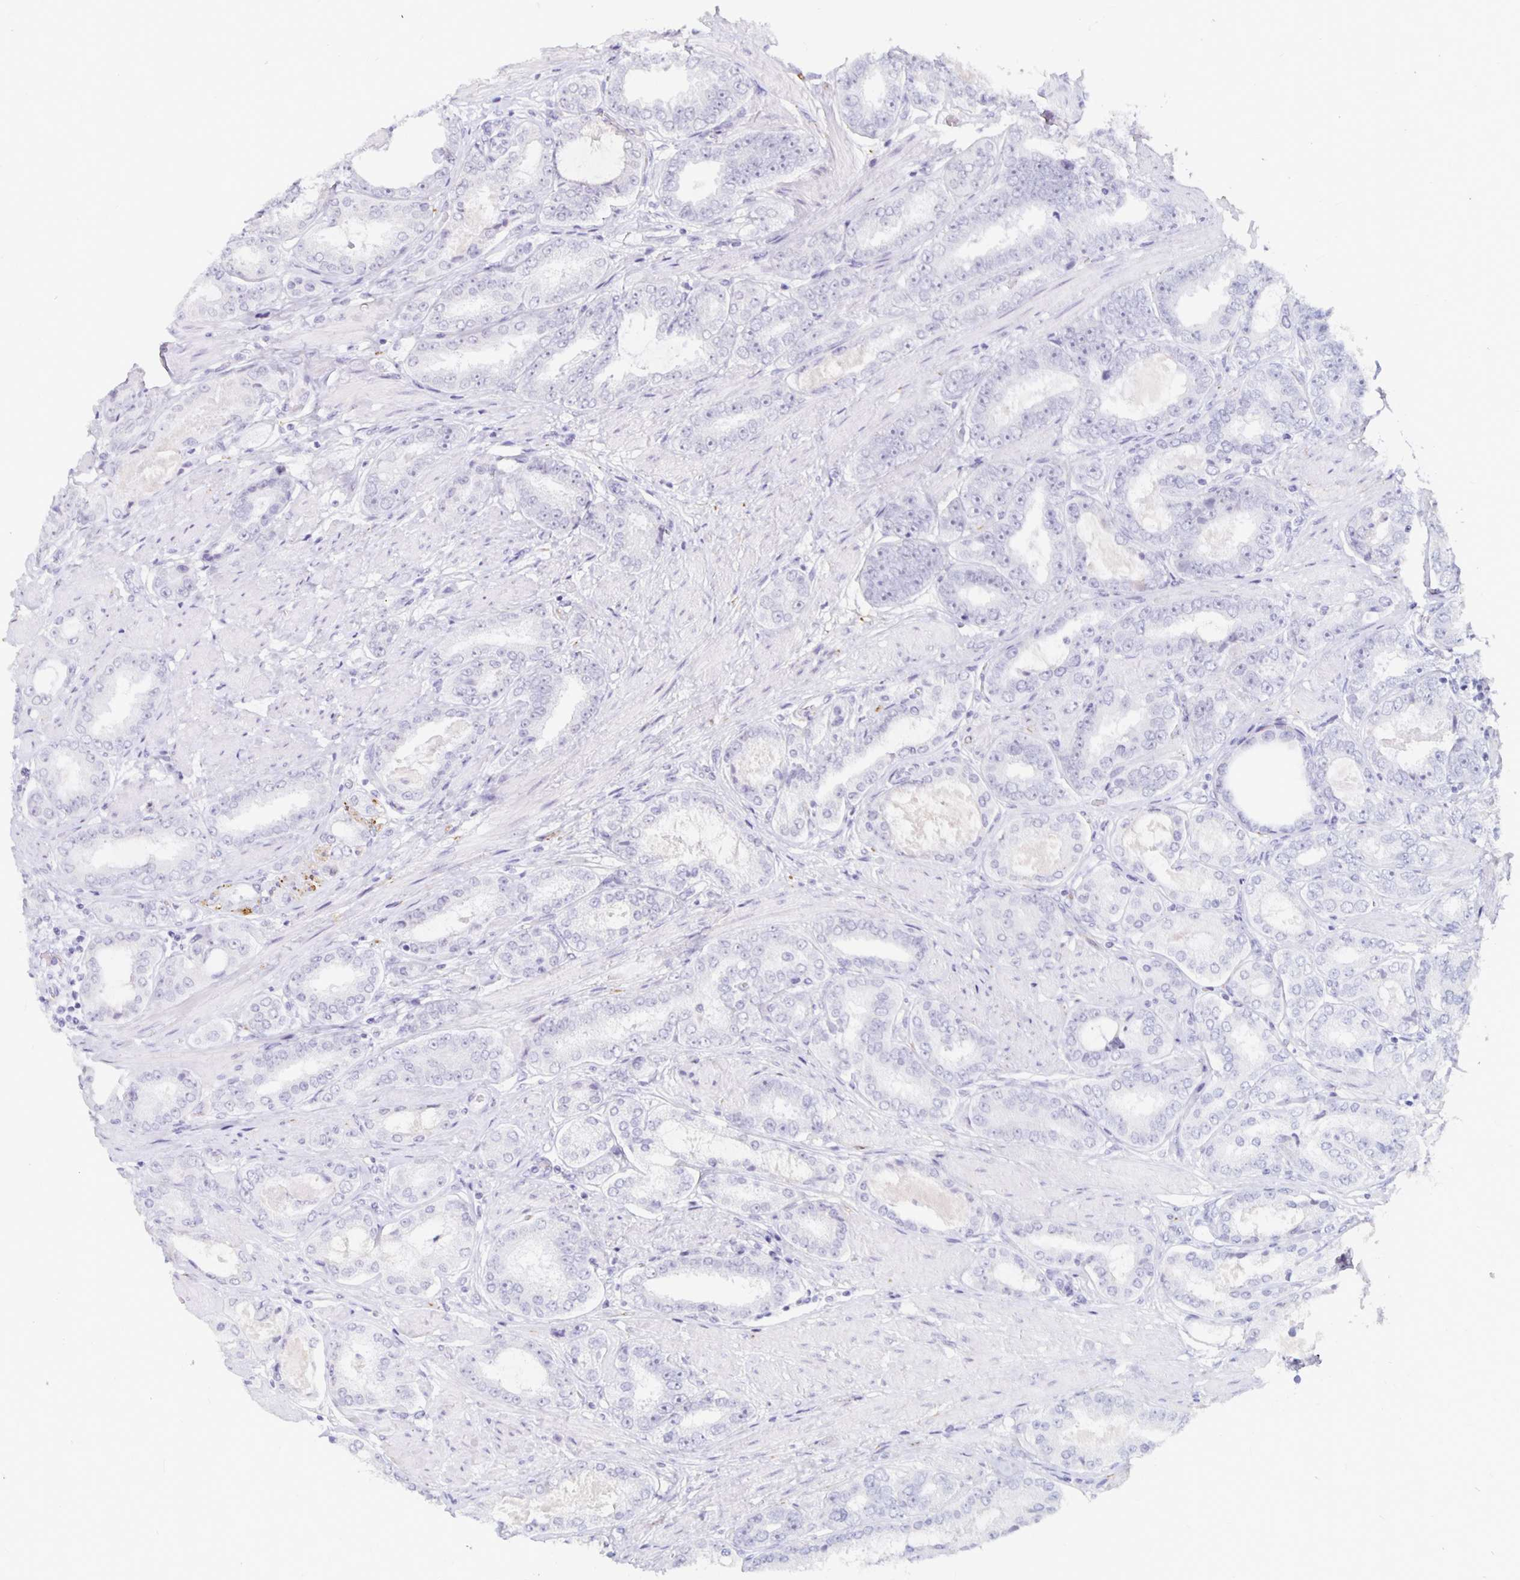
{"staining": {"intensity": "negative", "quantity": "none", "location": "none"}, "tissue": "prostate cancer", "cell_type": "Tumor cells", "image_type": "cancer", "snomed": [{"axis": "morphology", "description": "Adenocarcinoma, High grade"}, {"axis": "topography", "description": "Prostate"}], "caption": "There is no significant staining in tumor cells of prostate cancer. (DAB immunohistochemistry (IHC) visualized using brightfield microscopy, high magnification).", "gene": "KCNQ2", "patient": {"sex": "male", "age": 63}}